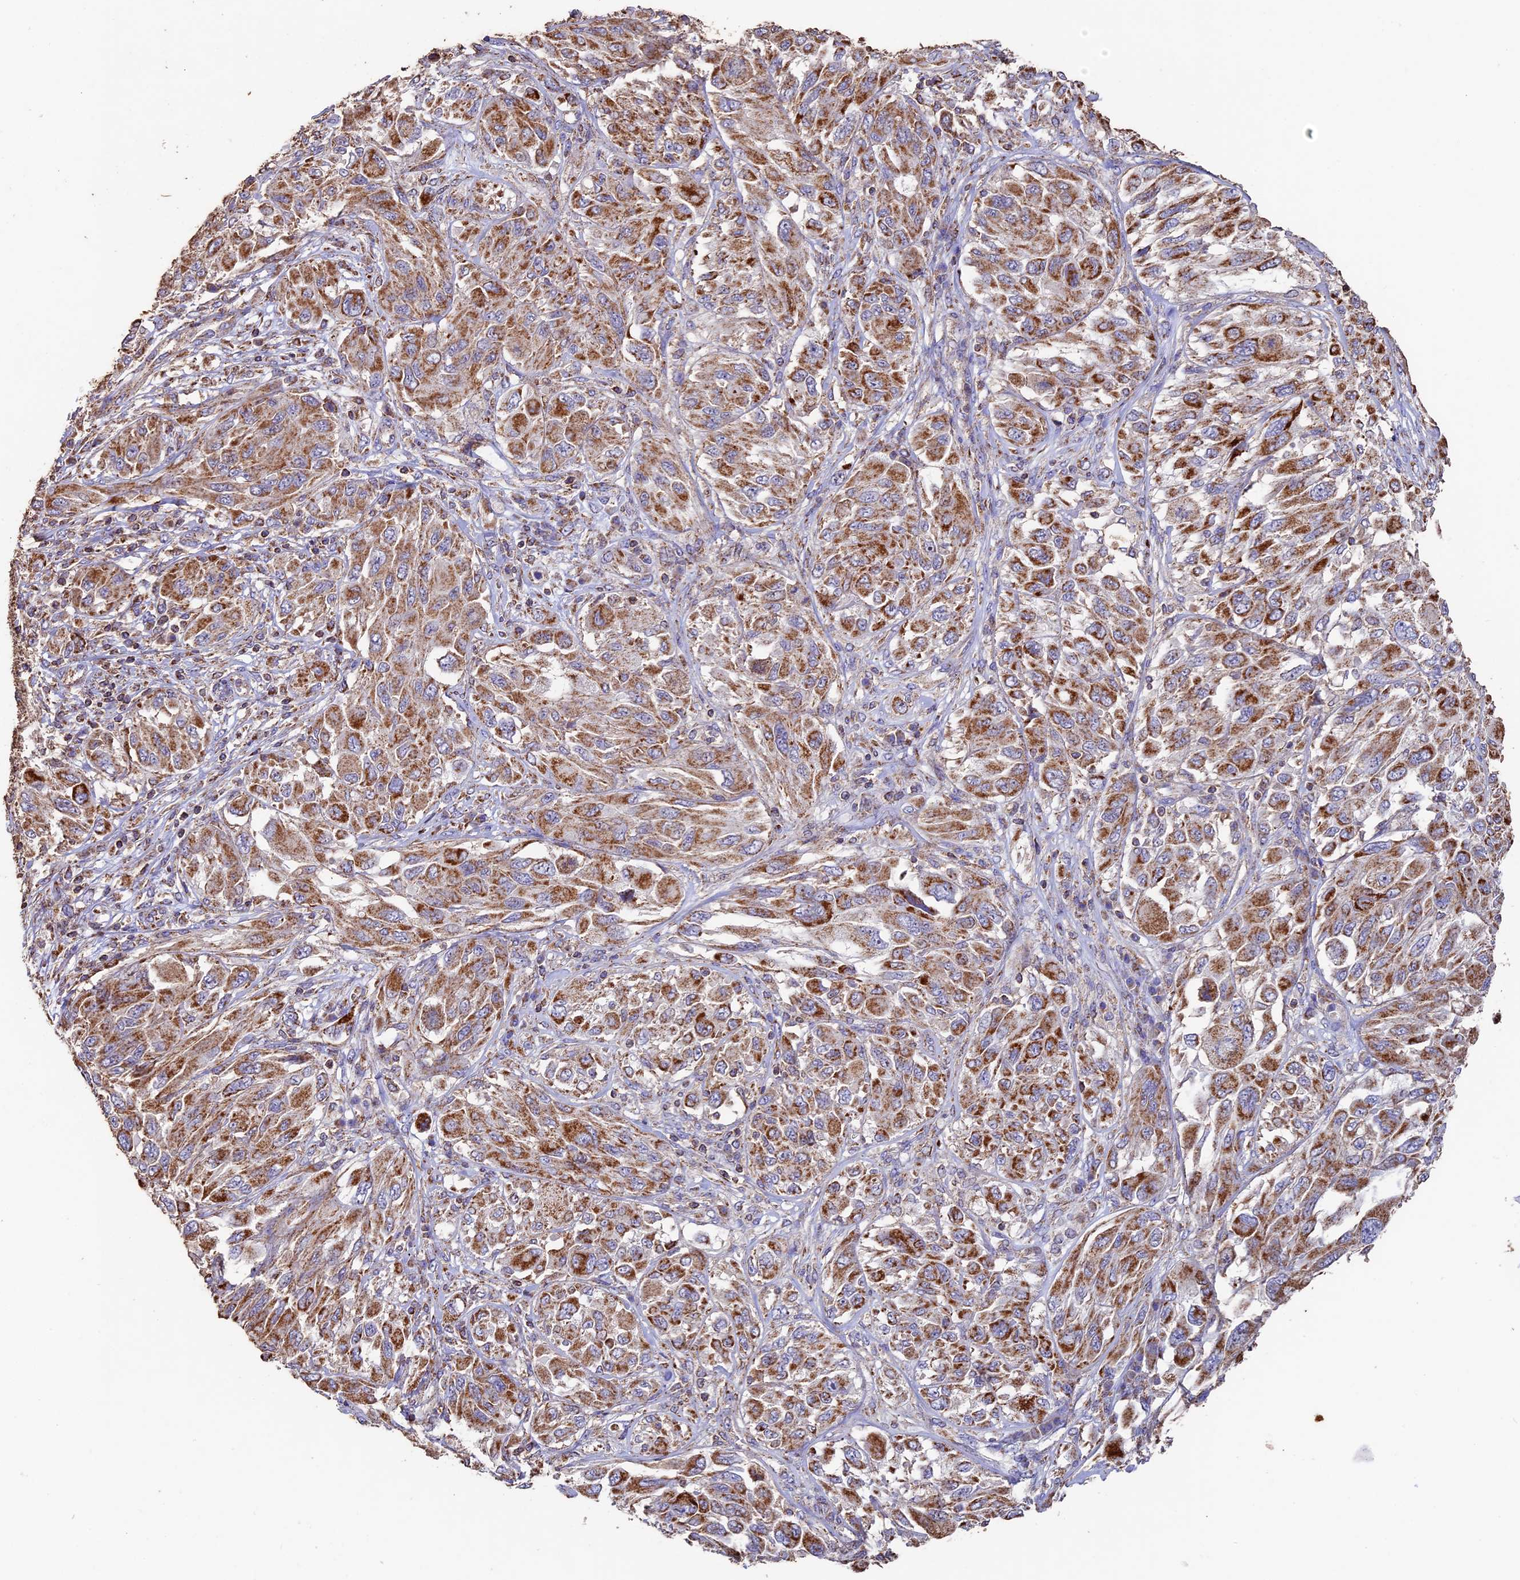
{"staining": {"intensity": "moderate", "quantity": ">75%", "location": "cytoplasmic/membranous"}, "tissue": "melanoma", "cell_type": "Tumor cells", "image_type": "cancer", "snomed": [{"axis": "morphology", "description": "Malignant melanoma, NOS"}, {"axis": "topography", "description": "Skin"}], "caption": "There is medium levels of moderate cytoplasmic/membranous positivity in tumor cells of melanoma, as demonstrated by immunohistochemical staining (brown color).", "gene": "ADAT1", "patient": {"sex": "female", "age": 91}}